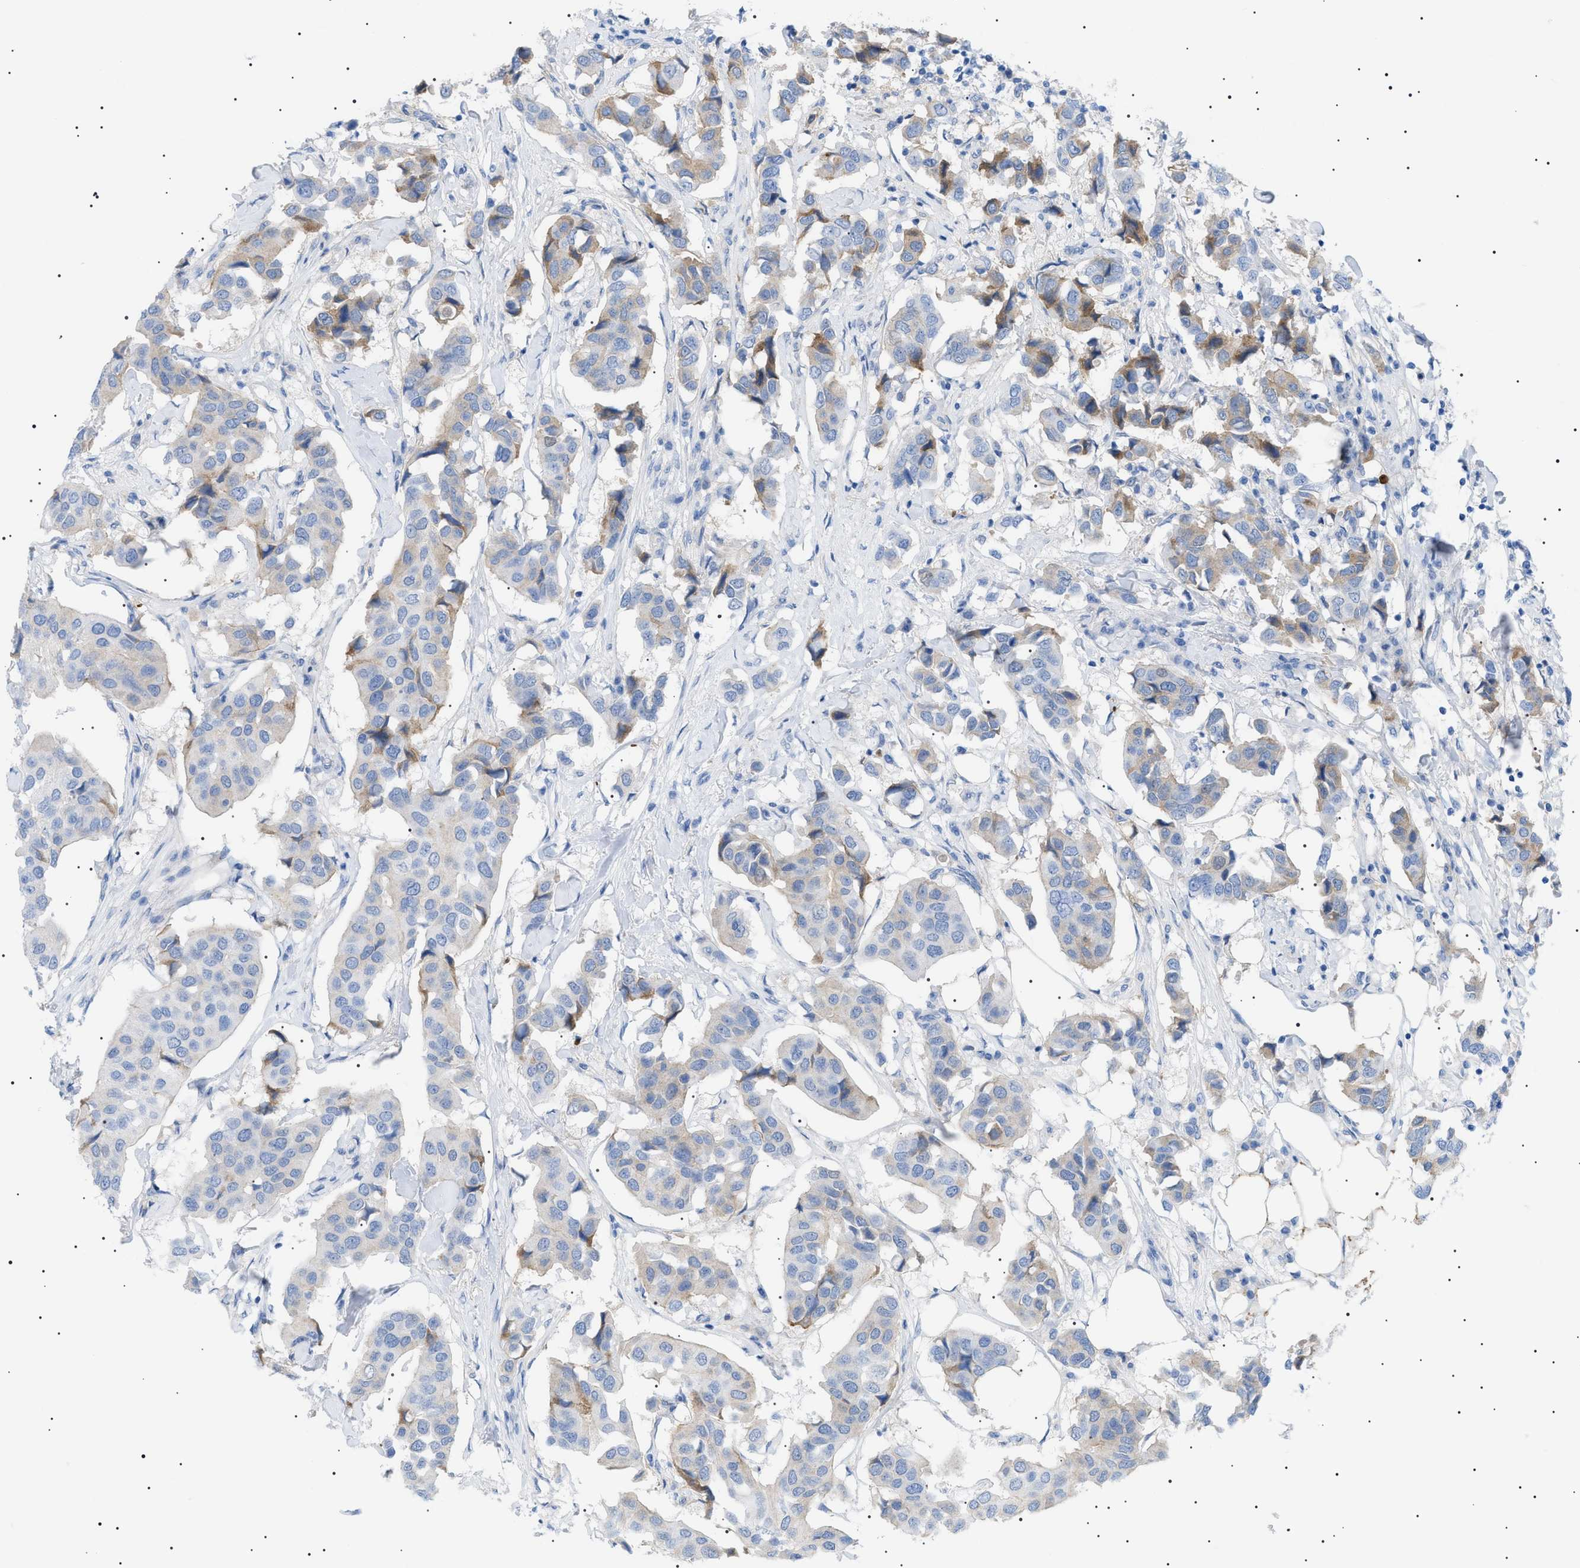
{"staining": {"intensity": "weak", "quantity": "25%-75%", "location": "cytoplasmic/membranous"}, "tissue": "breast cancer", "cell_type": "Tumor cells", "image_type": "cancer", "snomed": [{"axis": "morphology", "description": "Duct carcinoma"}, {"axis": "topography", "description": "Breast"}], "caption": "Breast cancer stained for a protein exhibits weak cytoplasmic/membranous positivity in tumor cells. The staining was performed using DAB (3,3'-diaminobenzidine), with brown indicating positive protein expression. Nuclei are stained blue with hematoxylin.", "gene": "LPA", "patient": {"sex": "female", "age": 80}}